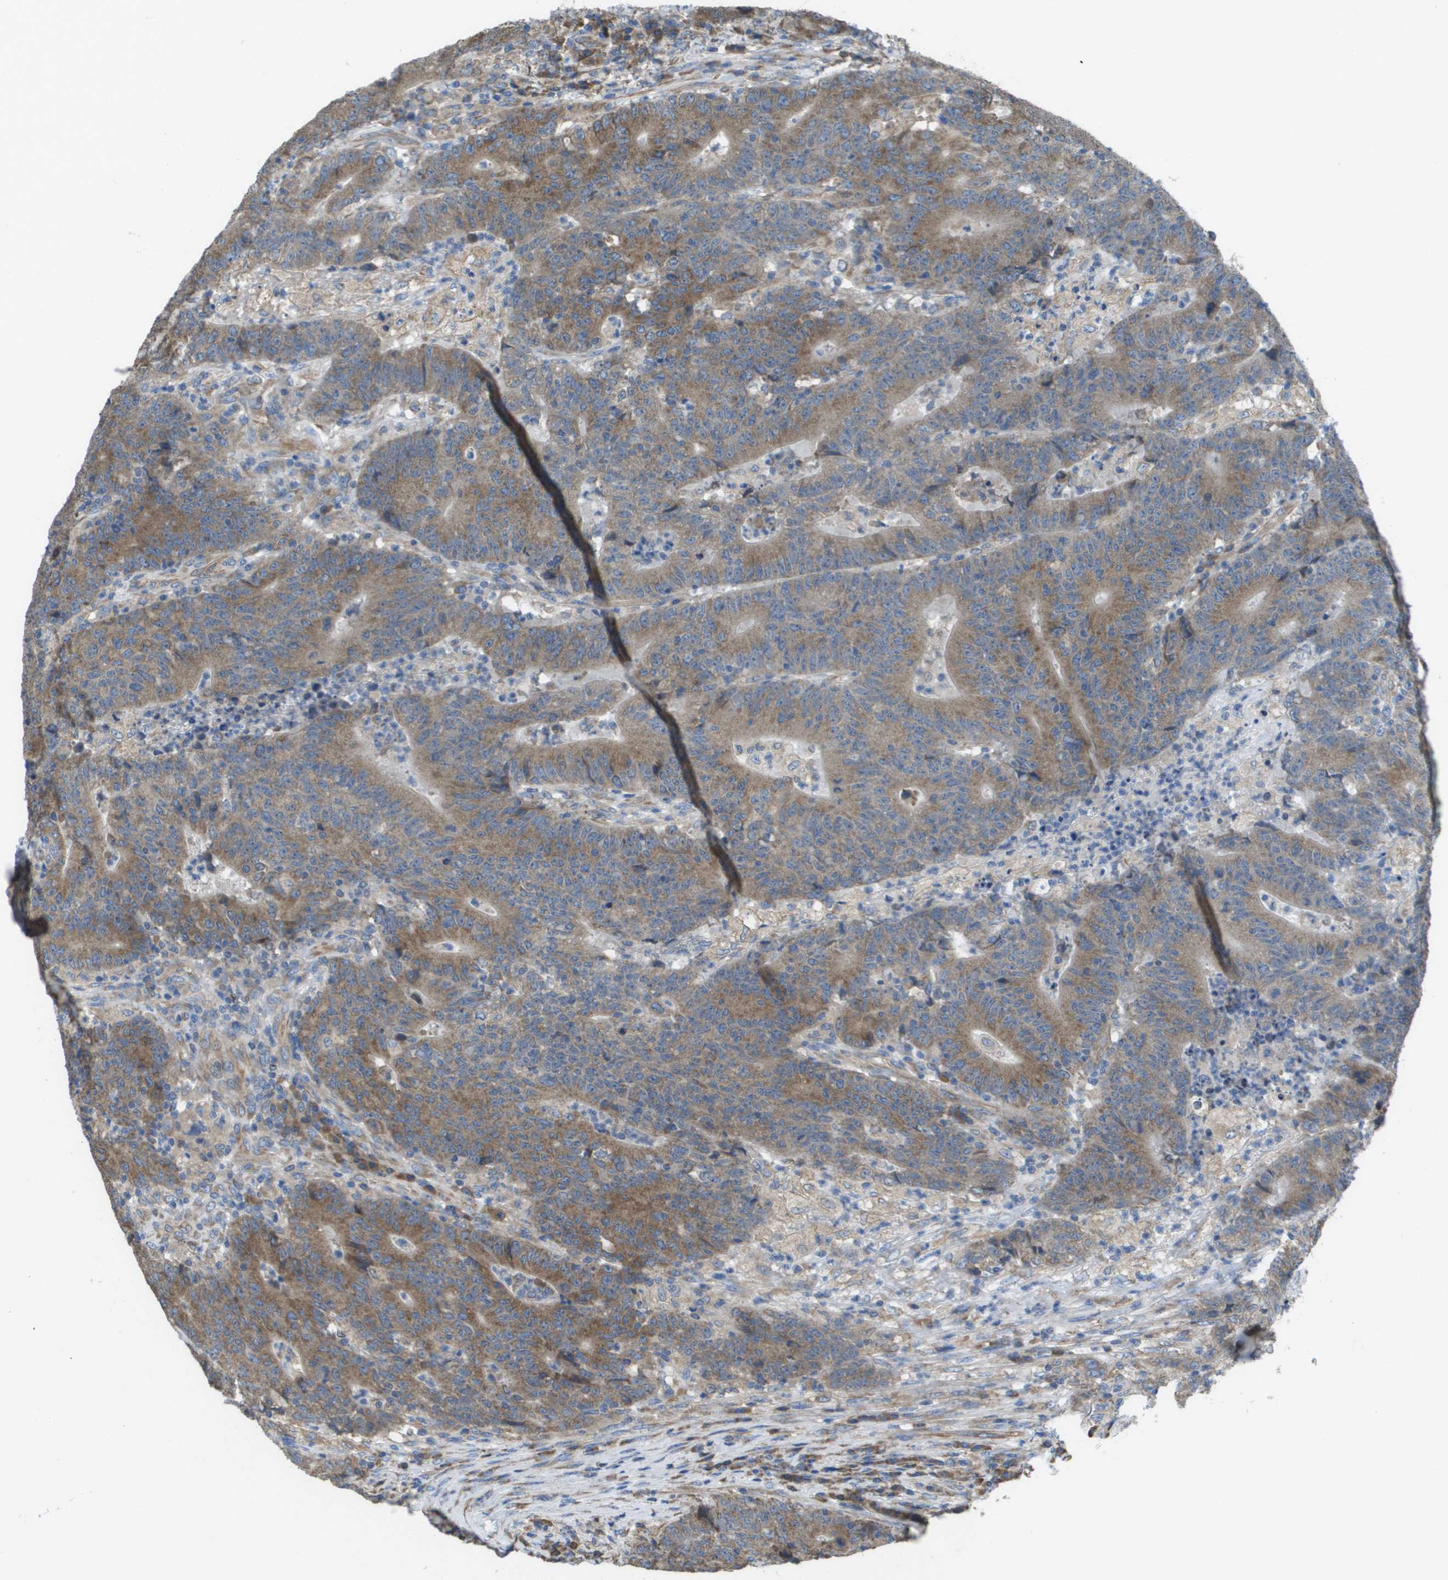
{"staining": {"intensity": "moderate", "quantity": "25%-75%", "location": "cytoplasmic/membranous"}, "tissue": "colorectal cancer", "cell_type": "Tumor cells", "image_type": "cancer", "snomed": [{"axis": "morphology", "description": "Normal tissue, NOS"}, {"axis": "morphology", "description": "Adenocarcinoma, NOS"}, {"axis": "topography", "description": "Colon"}], "caption": "A brown stain shows moderate cytoplasmic/membranous positivity of a protein in adenocarcinoma (colorectal) tumor cells. The staining was performed using DAB (3,3'-diaminobenzidine), with brown indicating positive protein expression. Nuclei are stained blue with hematoxylin.", "gene": "CLCN2", "patient": {"sex": "female", "age": 75}}